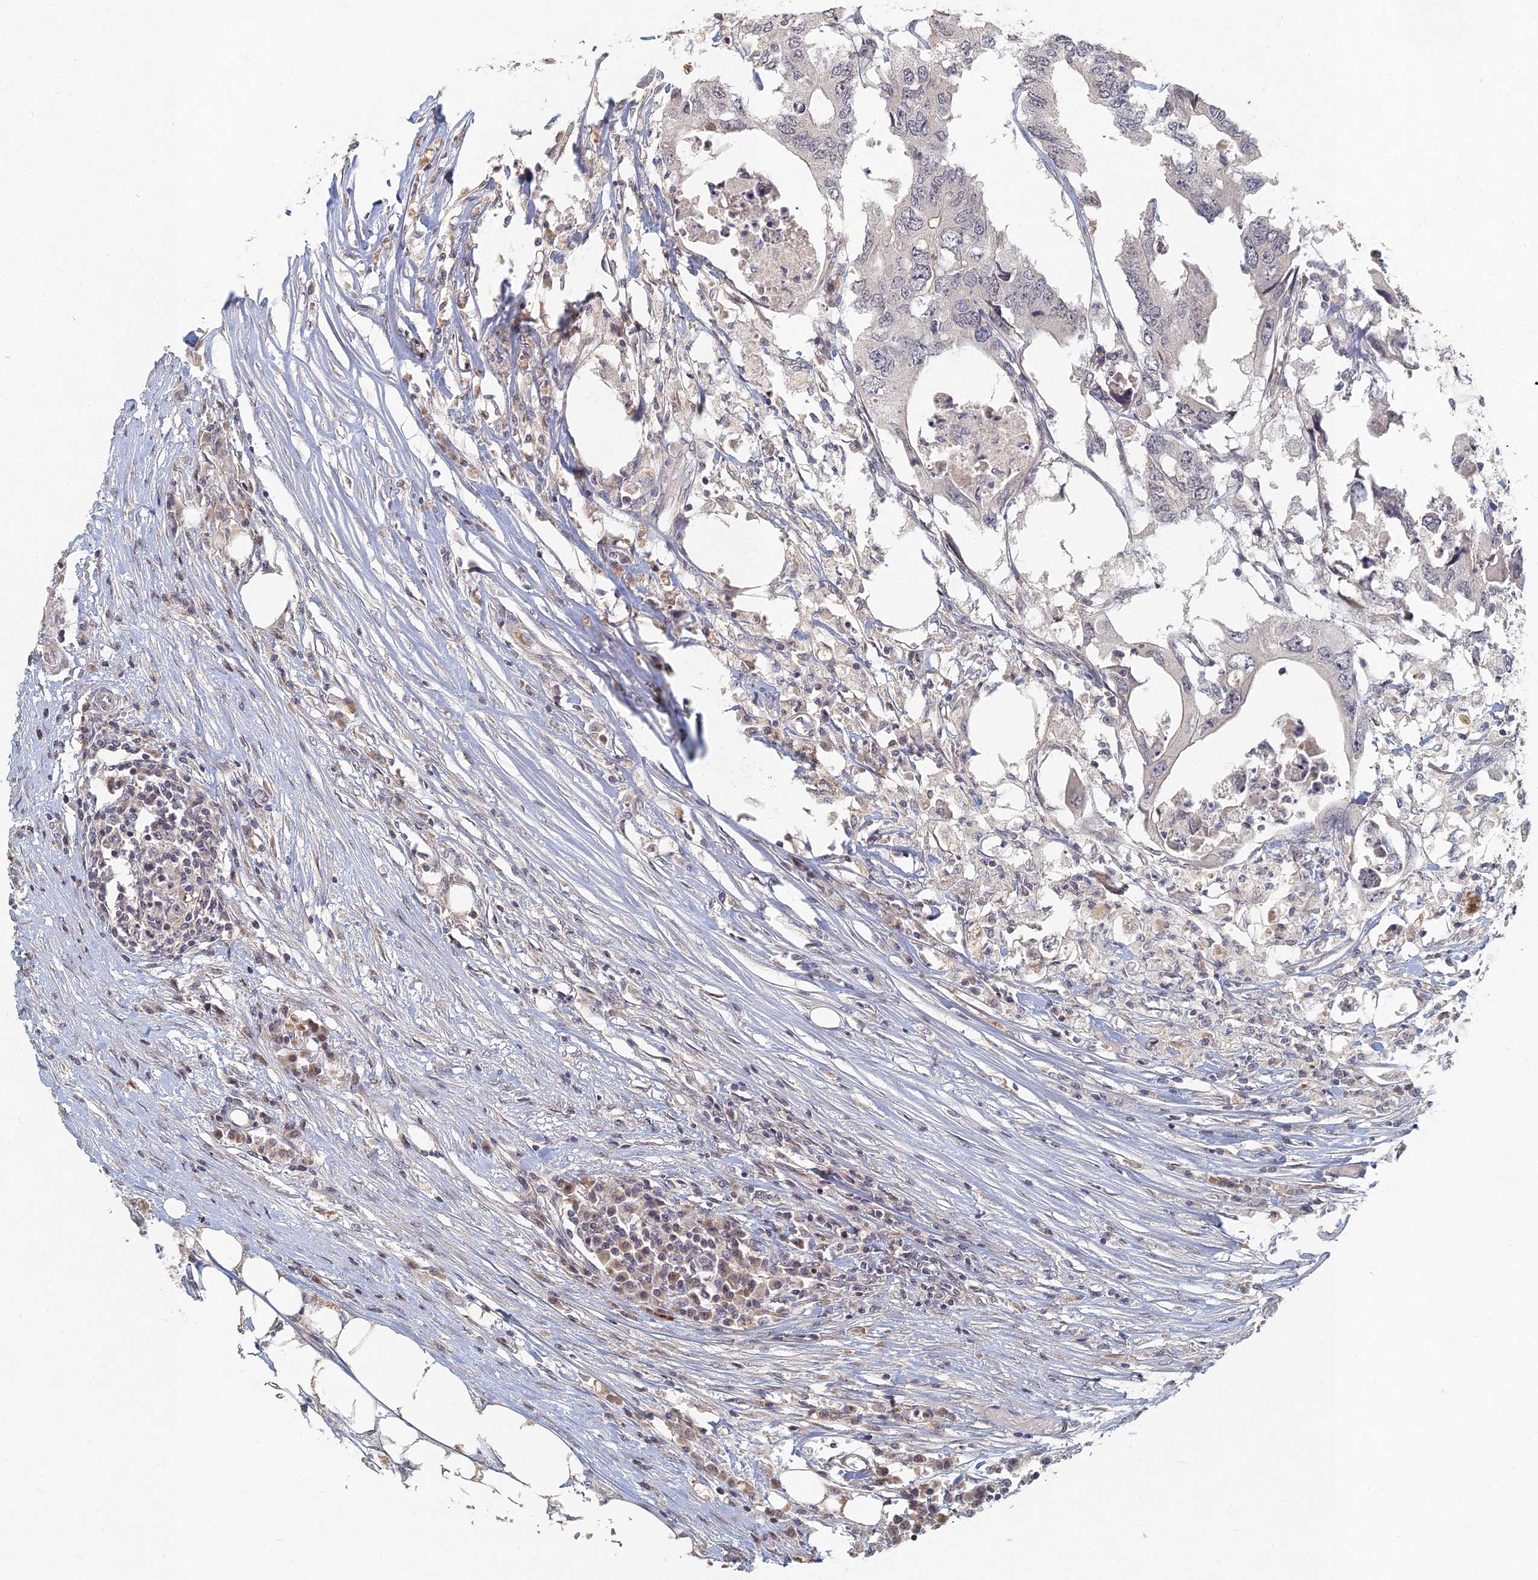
{"staining": {"intensity": "negative", "quantity": "none", "location": "none"}, "tissue": "colorectal cancer", "cell_type": "Tumor cells", "image_type": "cancer", "snomed": [{"axis": "morphology", "description": "Adenocarcinoma, NOS"}, {"axis": "topography", "description": "Colon"}], "caption": "The image displays no staining of tumor cells in colorectal cancer. (DAB (3,3'-diaminobenzidine) IHC visualized using brightfield microscopy, high magnification).", "gene": "GNA15", "patient": {"sex": "male", "age": 71}}